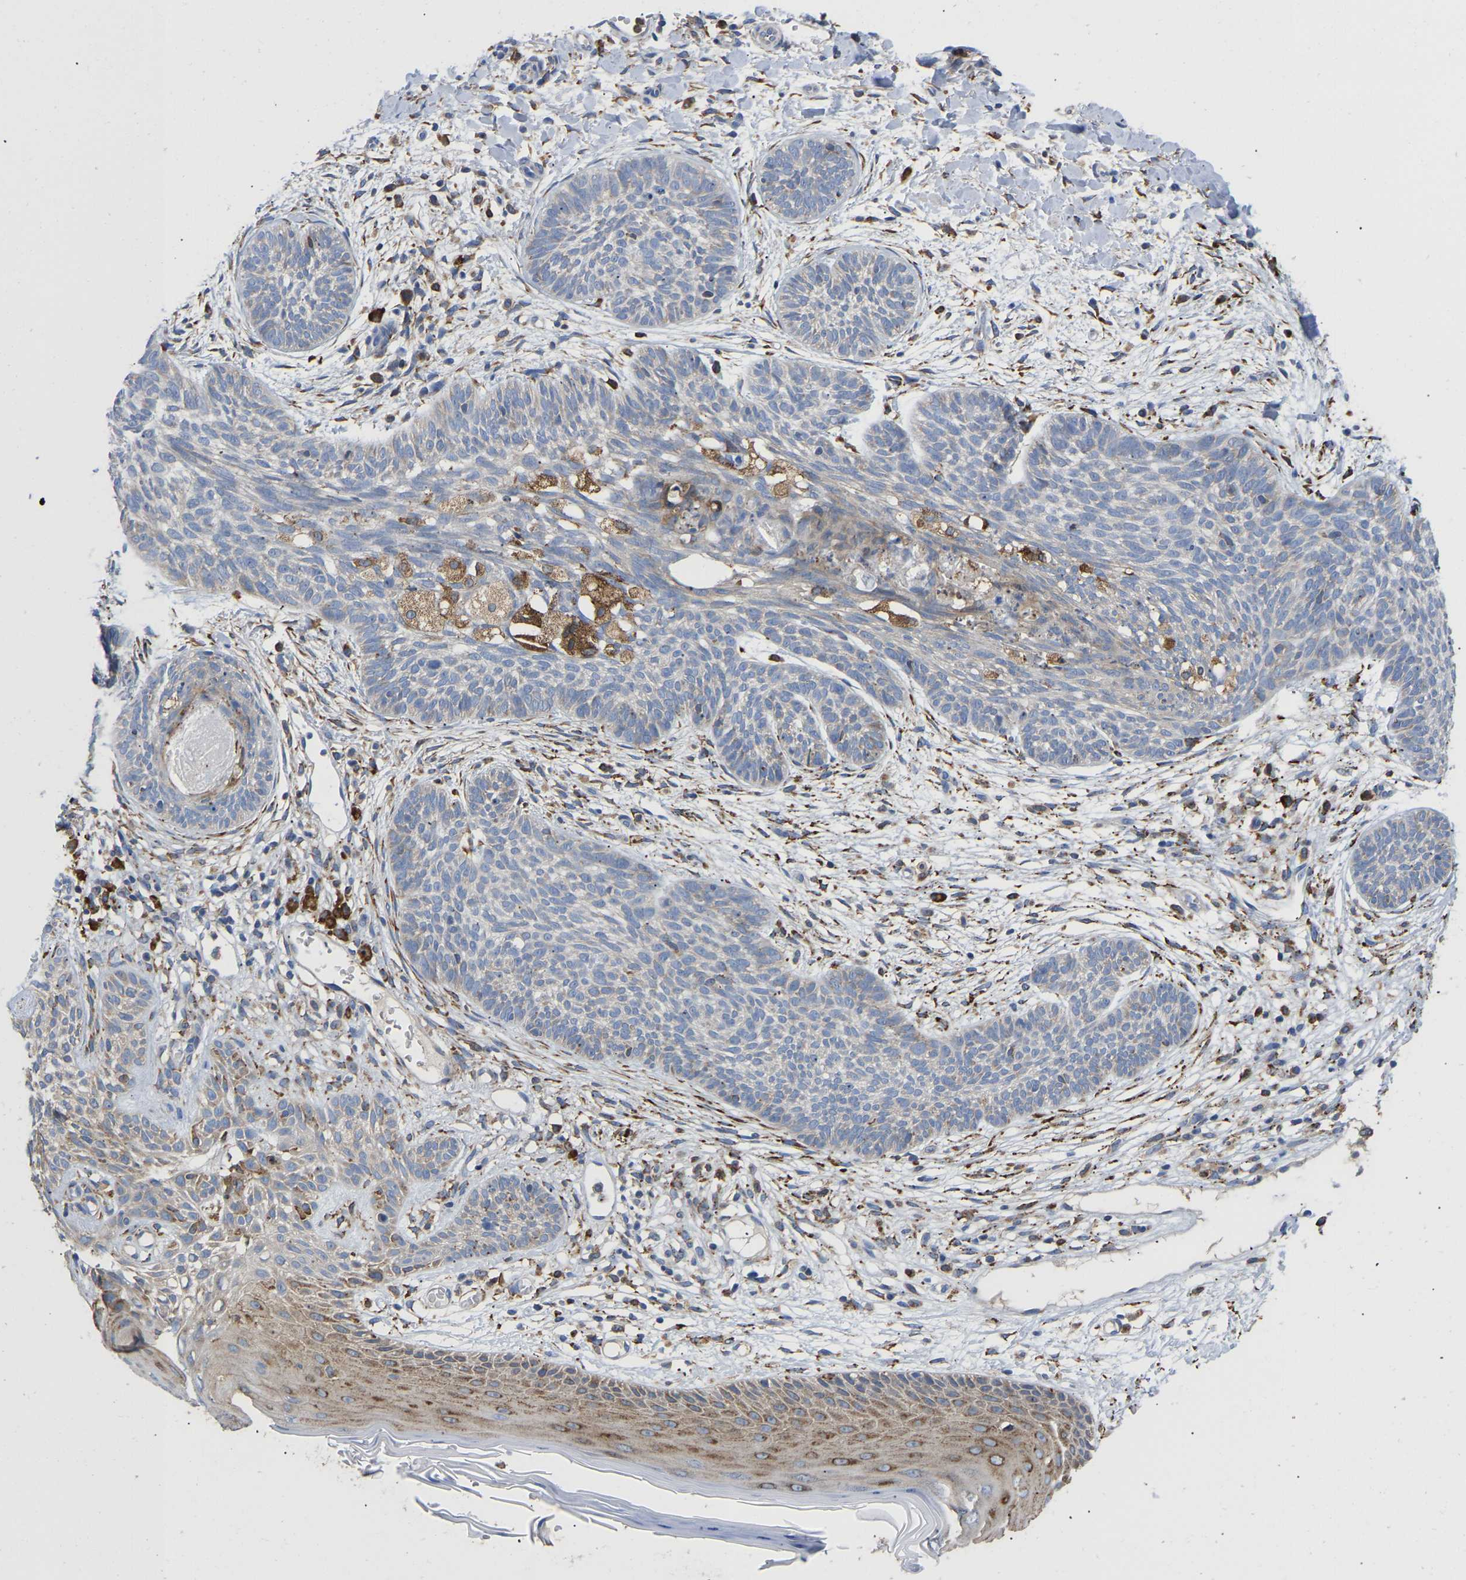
{"staining": {"intensity": "negative", "quantity": "none", "location": "none"}, "tissue": "skin cancer", "cell_type": "Tumor cells", "image_type": "cancer", "snomed": [{"axis": "morphology", "description": "Basal cell carcinoma"}, {"axis": "topography", "description": "Skin"}], "caption": "This image is of skin cancer (basal cell carcinoma) stained with immunohistochemistry to label a protein in brown with the nuclei are counter-stained blue. There is no staining in tumor cells.", "gene": "P4HB", "patient": {"sex": "female", "age": 59}}